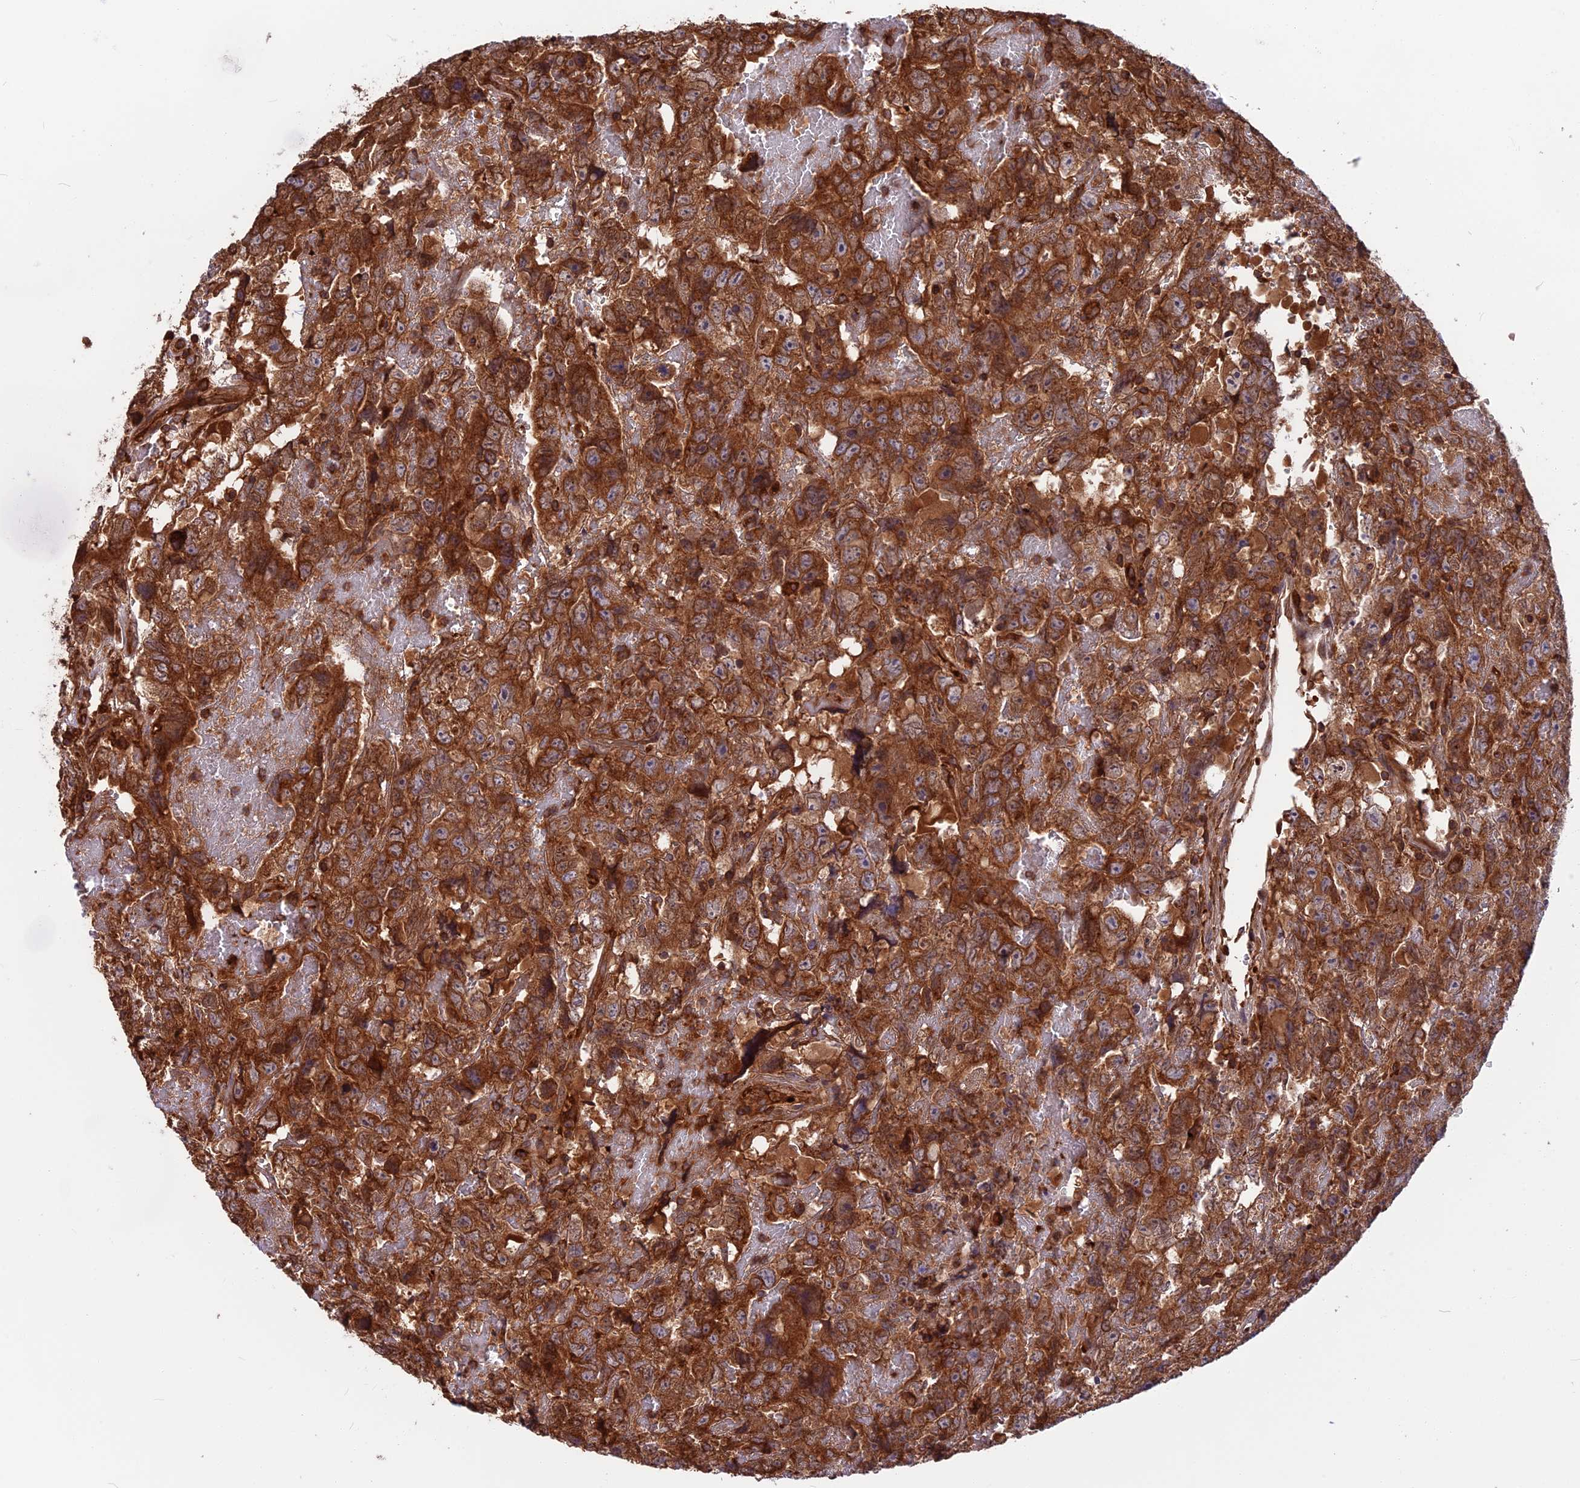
{"staining": {"intensity": "strong", "quantity": ">75%", "location": "cytoplasmic/membranous"}, "tissue": "testis cancer", "cell_type": "Tumor cells", "image_type": "cancer", "snomed": [{"axis": "morphology", "description": "Carcinoma, Embryonal, NOS"}, {"axis": "topography", "description": "Testis"}], "caption": "The image reveals a brown stain indicating the presence of a protein in the cytoplasmic/membranous of tumor cells in testis cancer. (IHC, brightfield microscopy, high magnification).", "gene": "WDR1", "patient": {"sex": "male", "age": 45}}